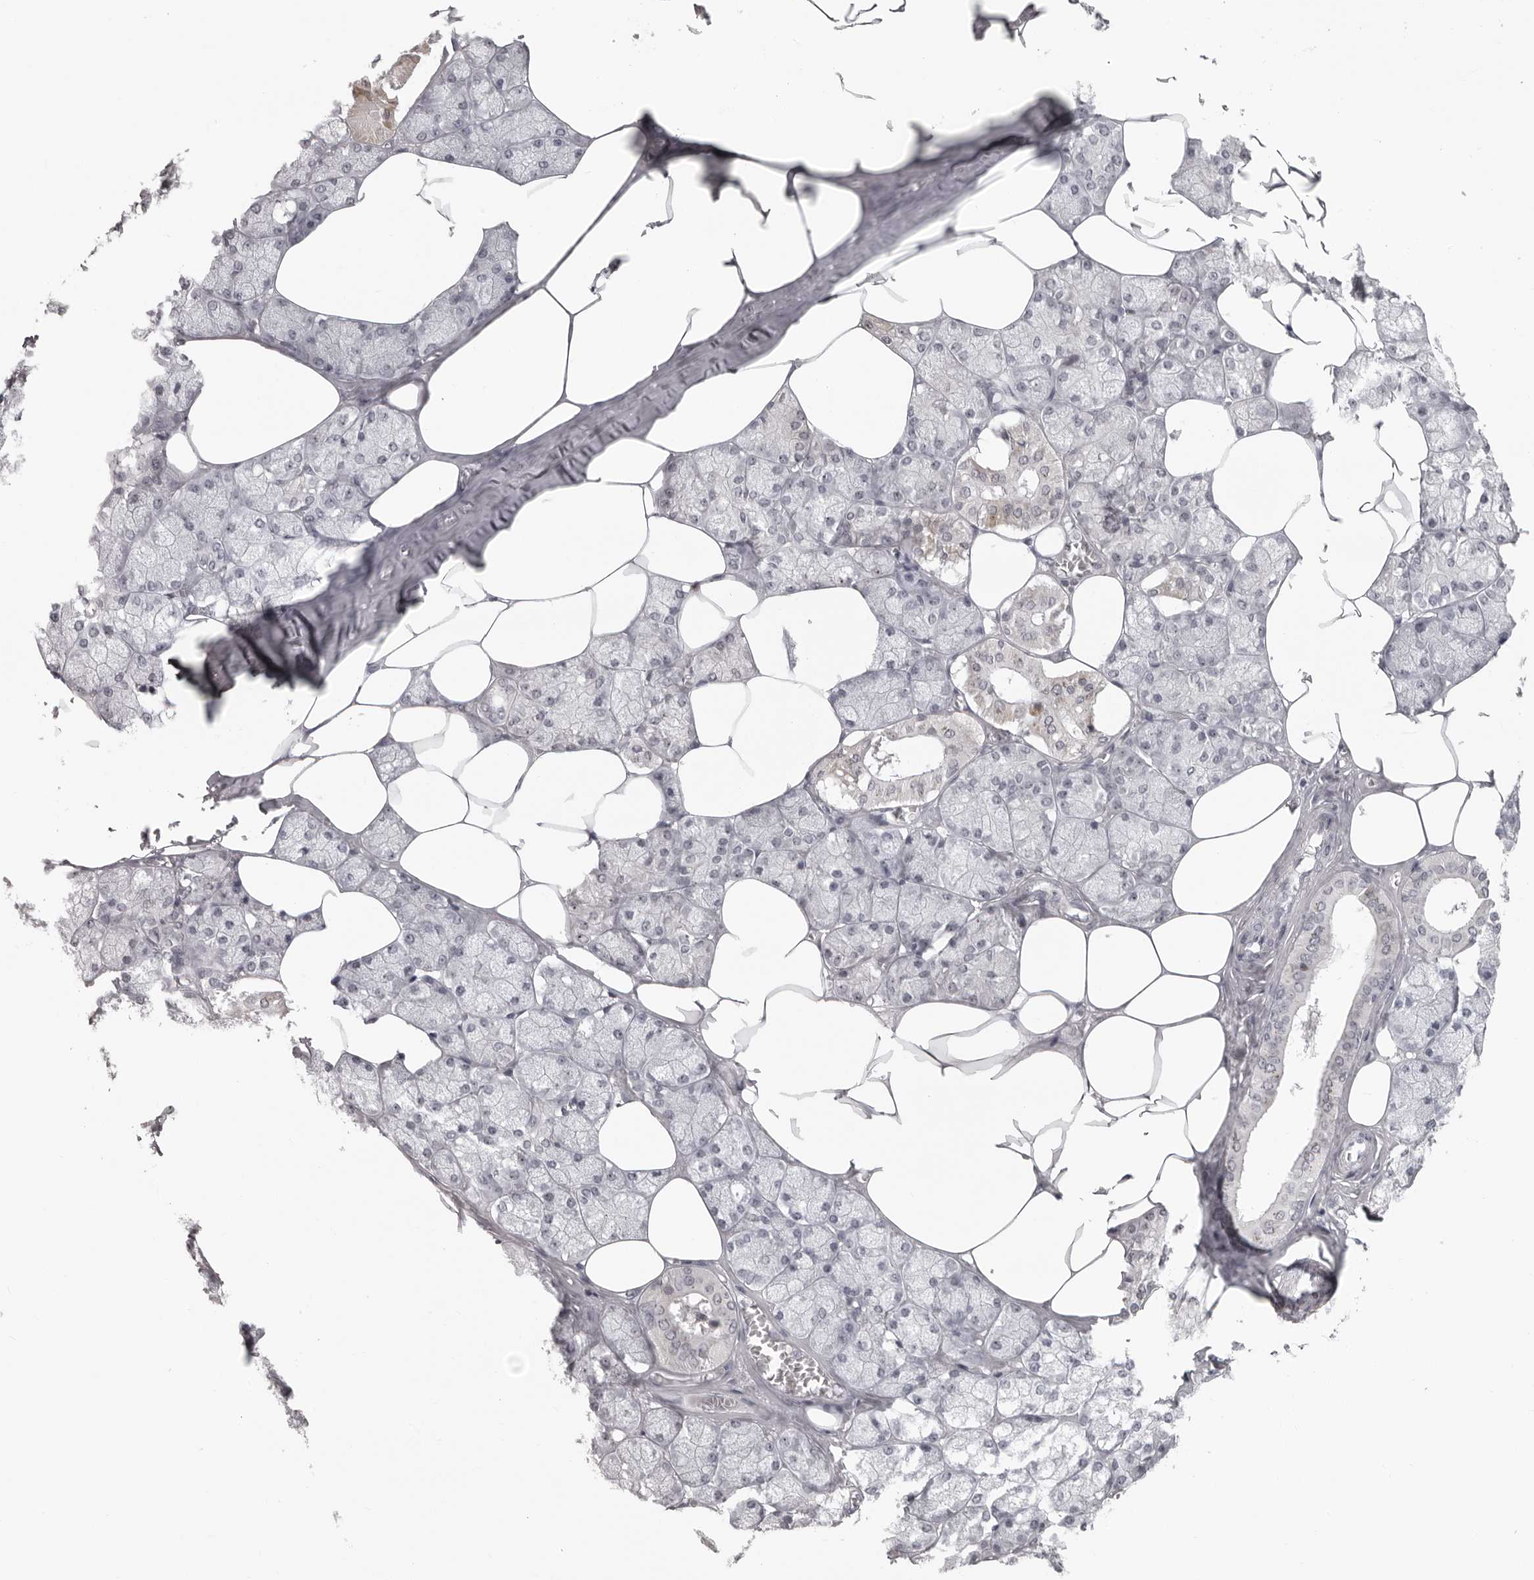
{"staining": {"intensity": "moderate", "quantity": "<25%", "location": "cytoplasmic/membranous"}, "tissue": "salivary gland", "cell_type": "Glandular cells", "image_type": "normal", "snomed": [{"axis": "morphology", "description": "Normal tissue, NOS"}, {"axis": "topography", "description": "Salivary gland"}], "caption": "Protein expression analysis of normal human salivary gland reveals moderate cytoplasmic/membranous staining in approximately <25% of glandular cells. (Stains: DAB (3,3'-diaminobenzidine) in brown, nuclei in blue, Microscopy: brightfield microscopy at high magnification).", "gene": "HELZ", "patient": {"sex": "male", "age": 62}}